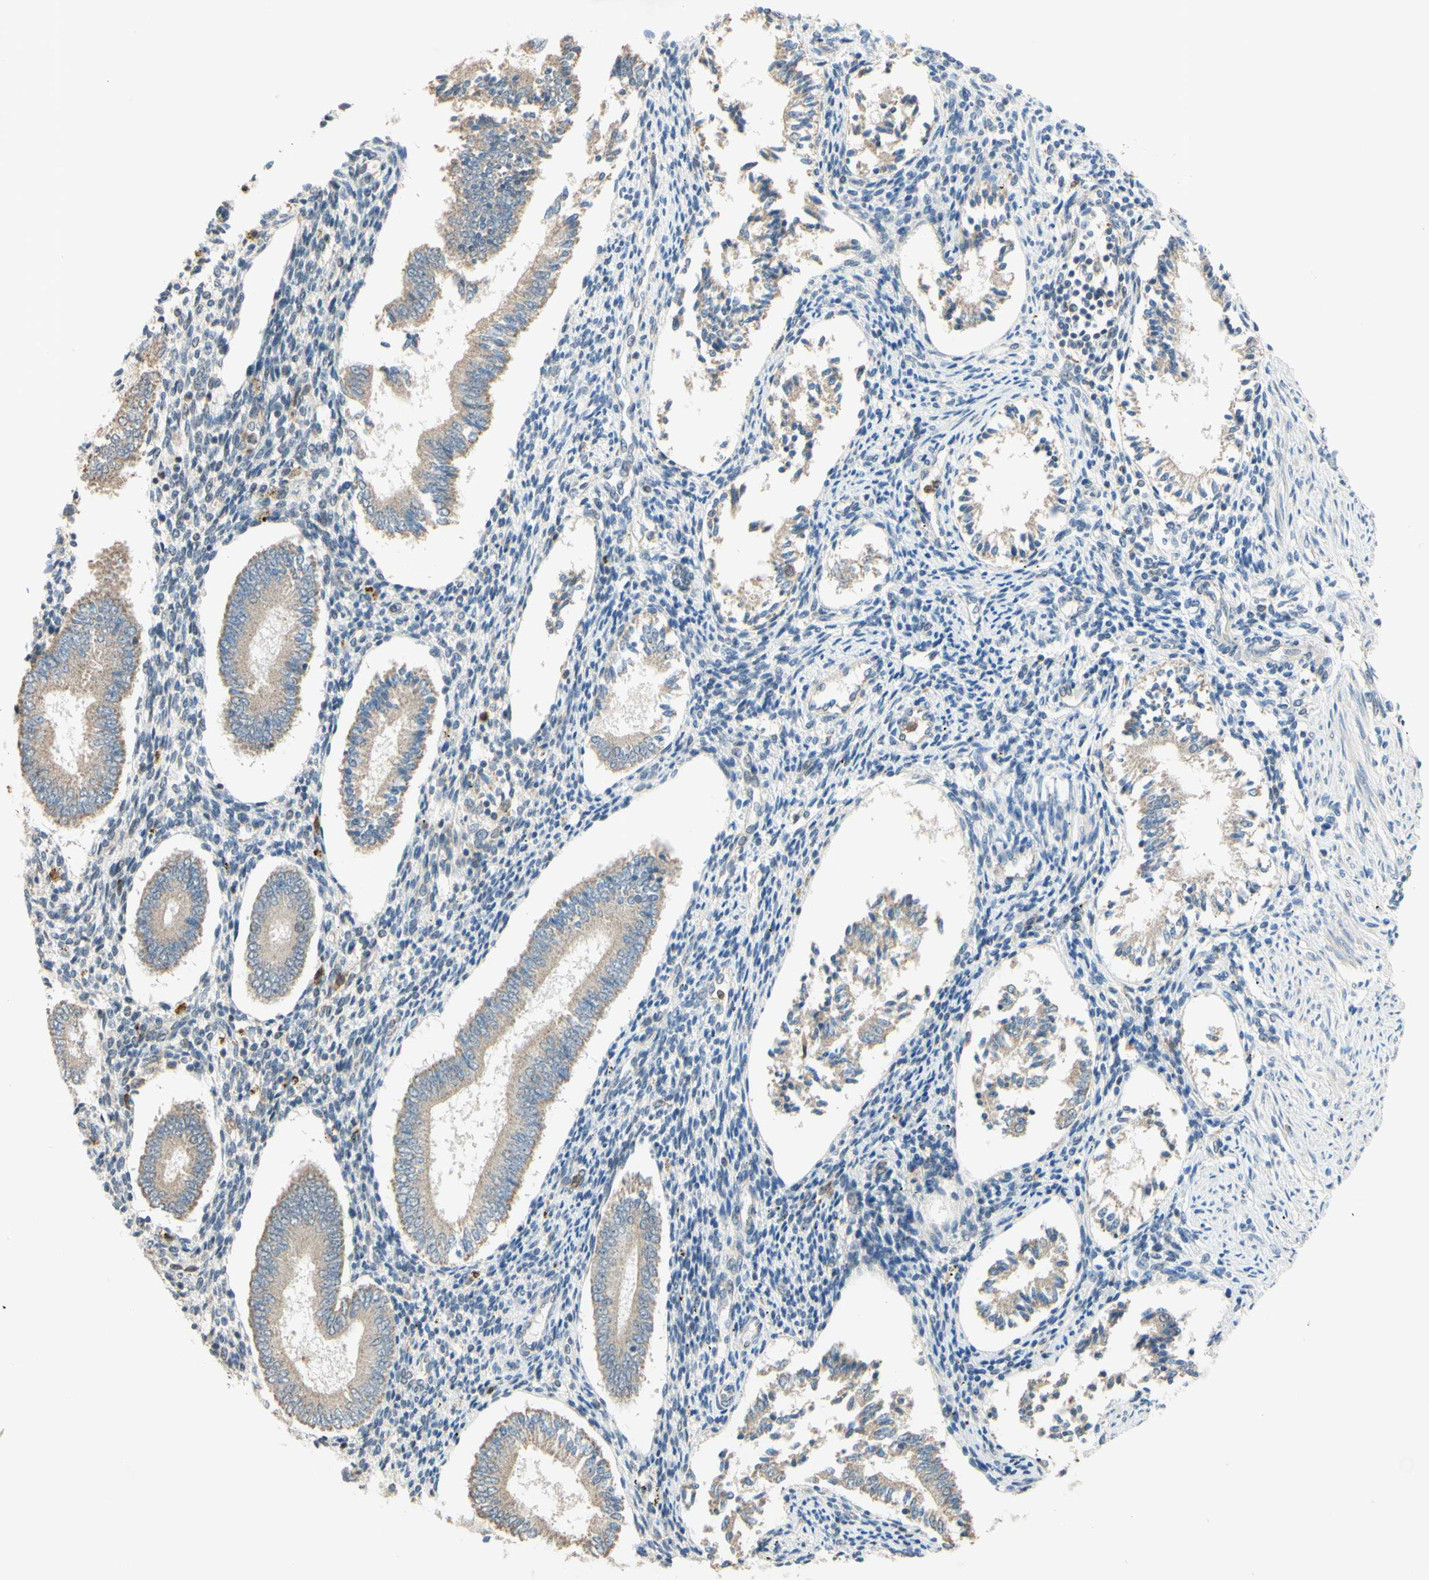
{"staining": {"intensity": "negative", "quantity": "none", "location": "none"}, "tissue": "endometrium", "cell_type": "Cells in endometrial stroma", "image_type": "normal", "snomed": [{"axis": "morphology", "description": "Normal tissue, NOS"}, {"axis": "topography", "description": "Endometrium"}], "caption": "The image reveals no staining of cells in endometrial stroma in normal endometrium.", "gene": "GATA1", "patient": {"sex": "female", "age": 42}}